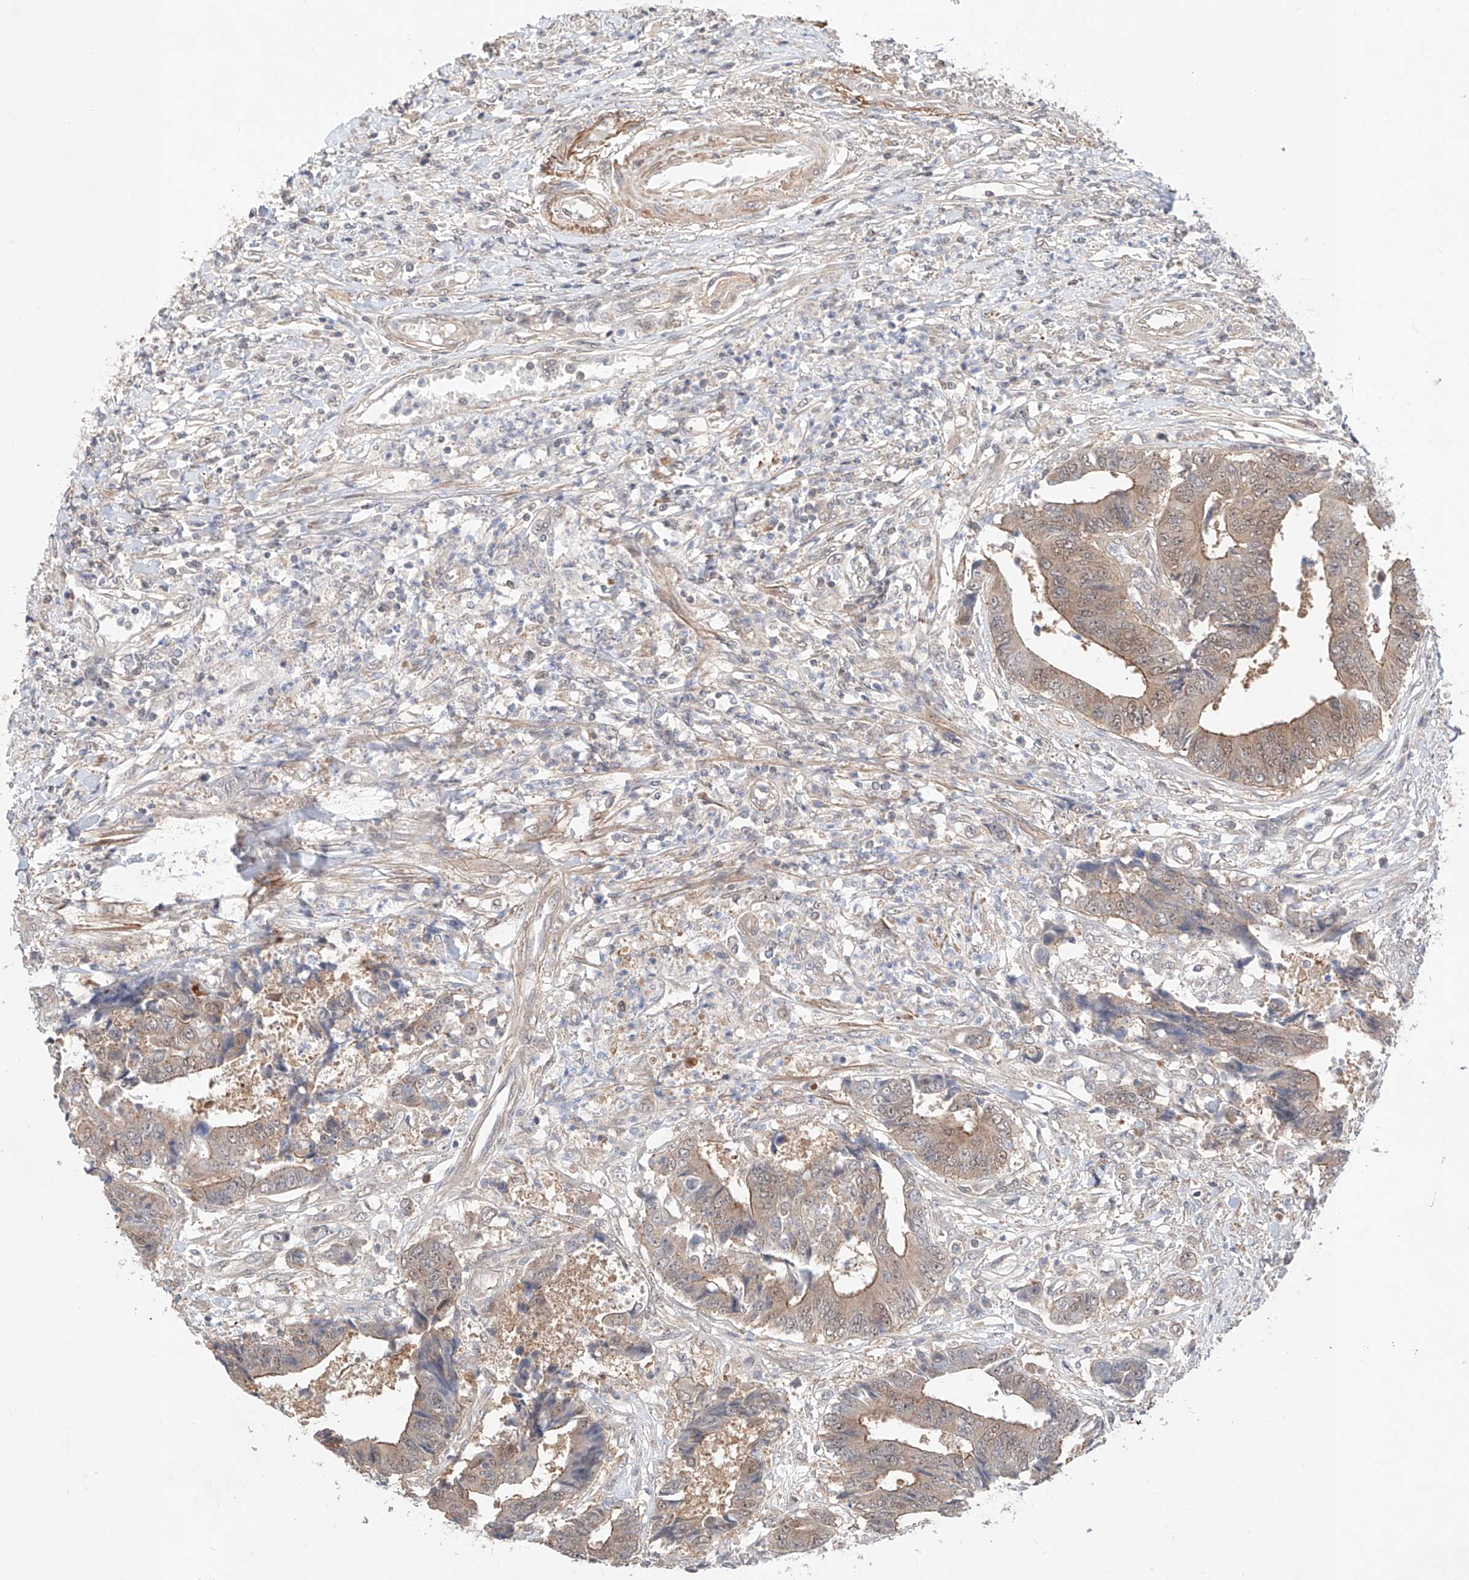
{"staining": {"intensity": "weak", "quantity": "25%-75%", "location": "cytoplasmic/membranous"}, "tissue": "colorectal cancer", "cell_type": "Tumor cells", "image_type": "cancer", "snomed": [{"axis": "morphology", "description": "Adenocarcinoma, NOS"}, {"axis": "topography", "description": "Rectum"}], "caption": "A photomicrograph showing weak cytoplasmic/membranous expression in approximately 25%-75% of tumor cells in adenocarcinoma (colorectal), as visualized by brown immunohistochemical staining.", "gene": "TSR2", "patient": {"sex": "male", "age": 84}}